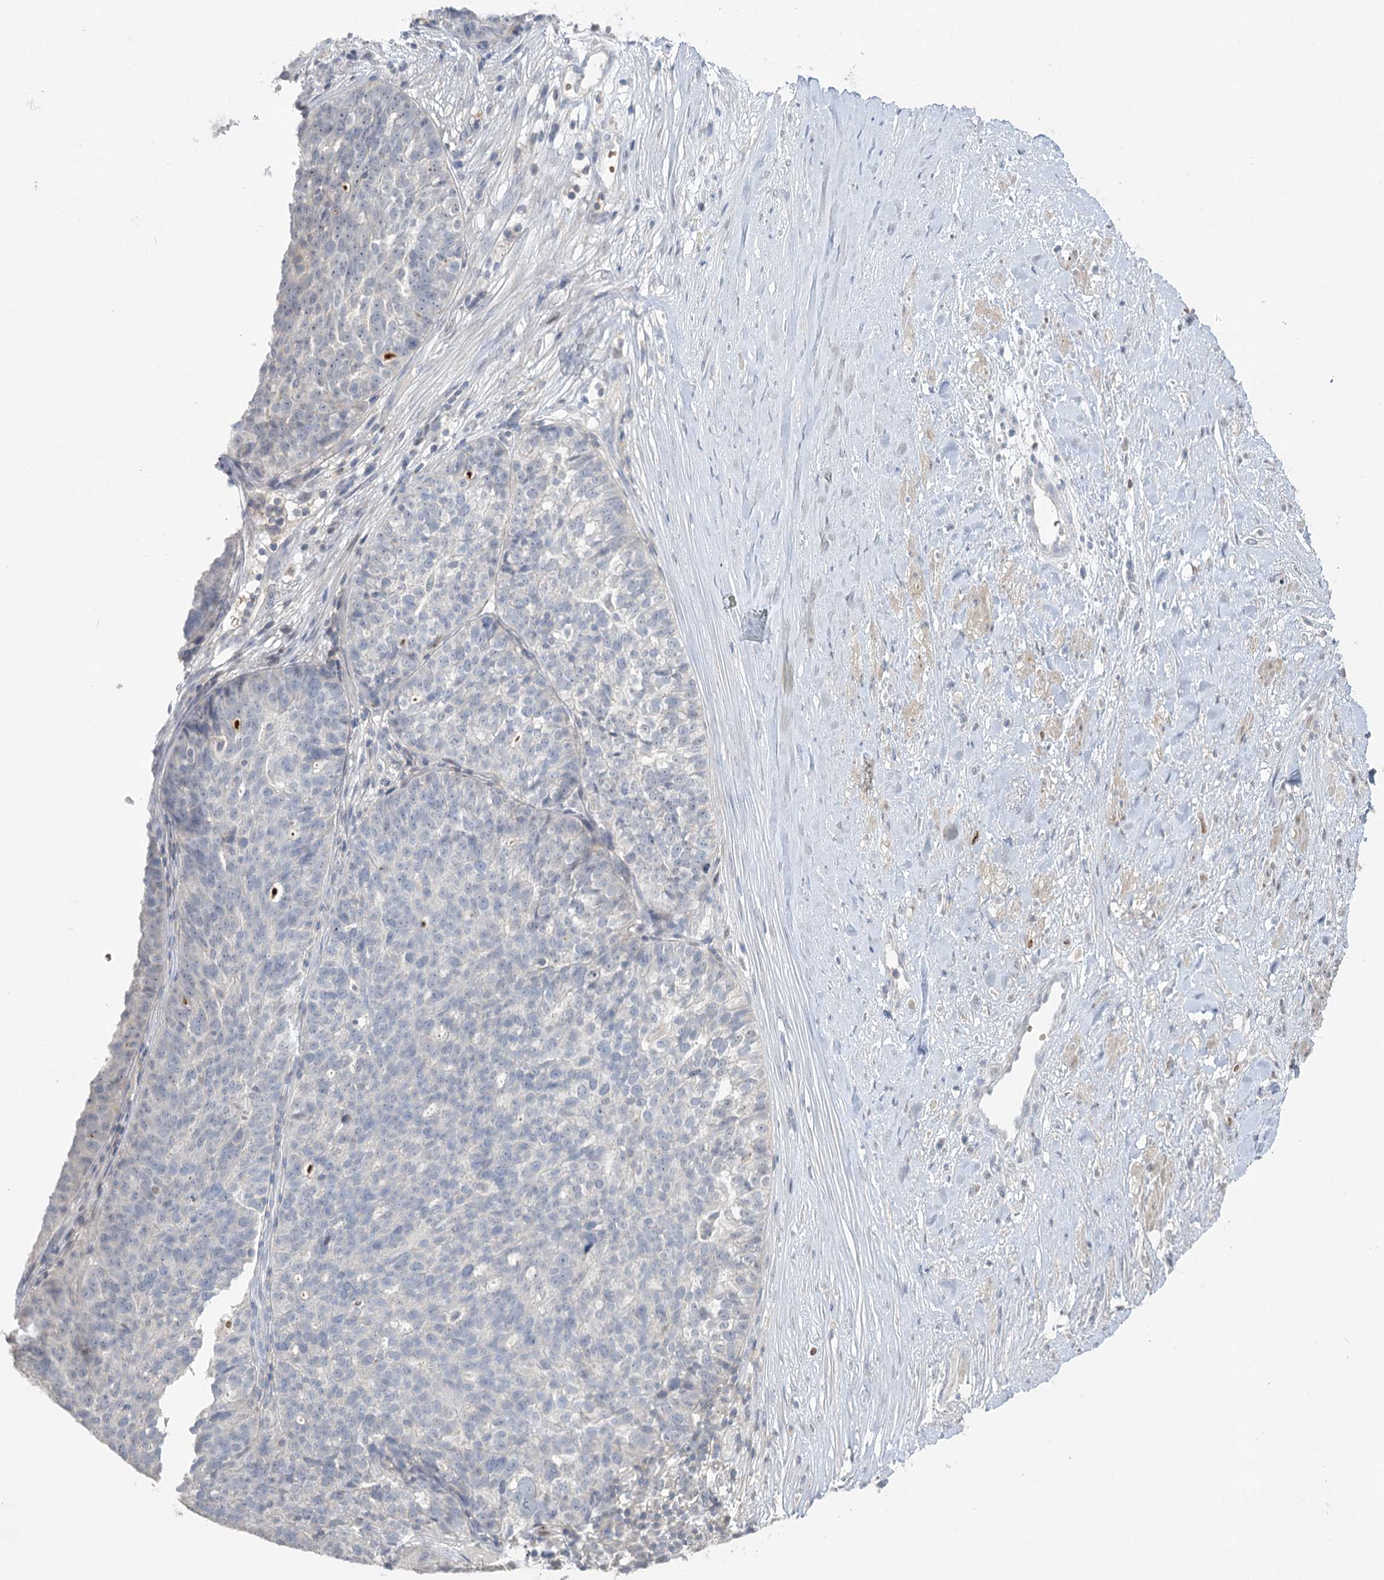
{"staining": {"intensity": "negative", "quantity": "none", "location": "none"}, "tissue": "ovarian cancer", "cell_type": "Tumor cells", "image_type": "cancer", "snomed": [{"axis": "morphology", "description": "Cystadenocarcinoma, serous, NOS"}, {"axis": "topography", "description": "Ovary"}], "caption": "The micrograph displays no staining of tumor cells in ovarian serous cystadenocarcinoma.", "gene": "TRAF3IP1", "patient": {"sex": "female", "age": 59}}